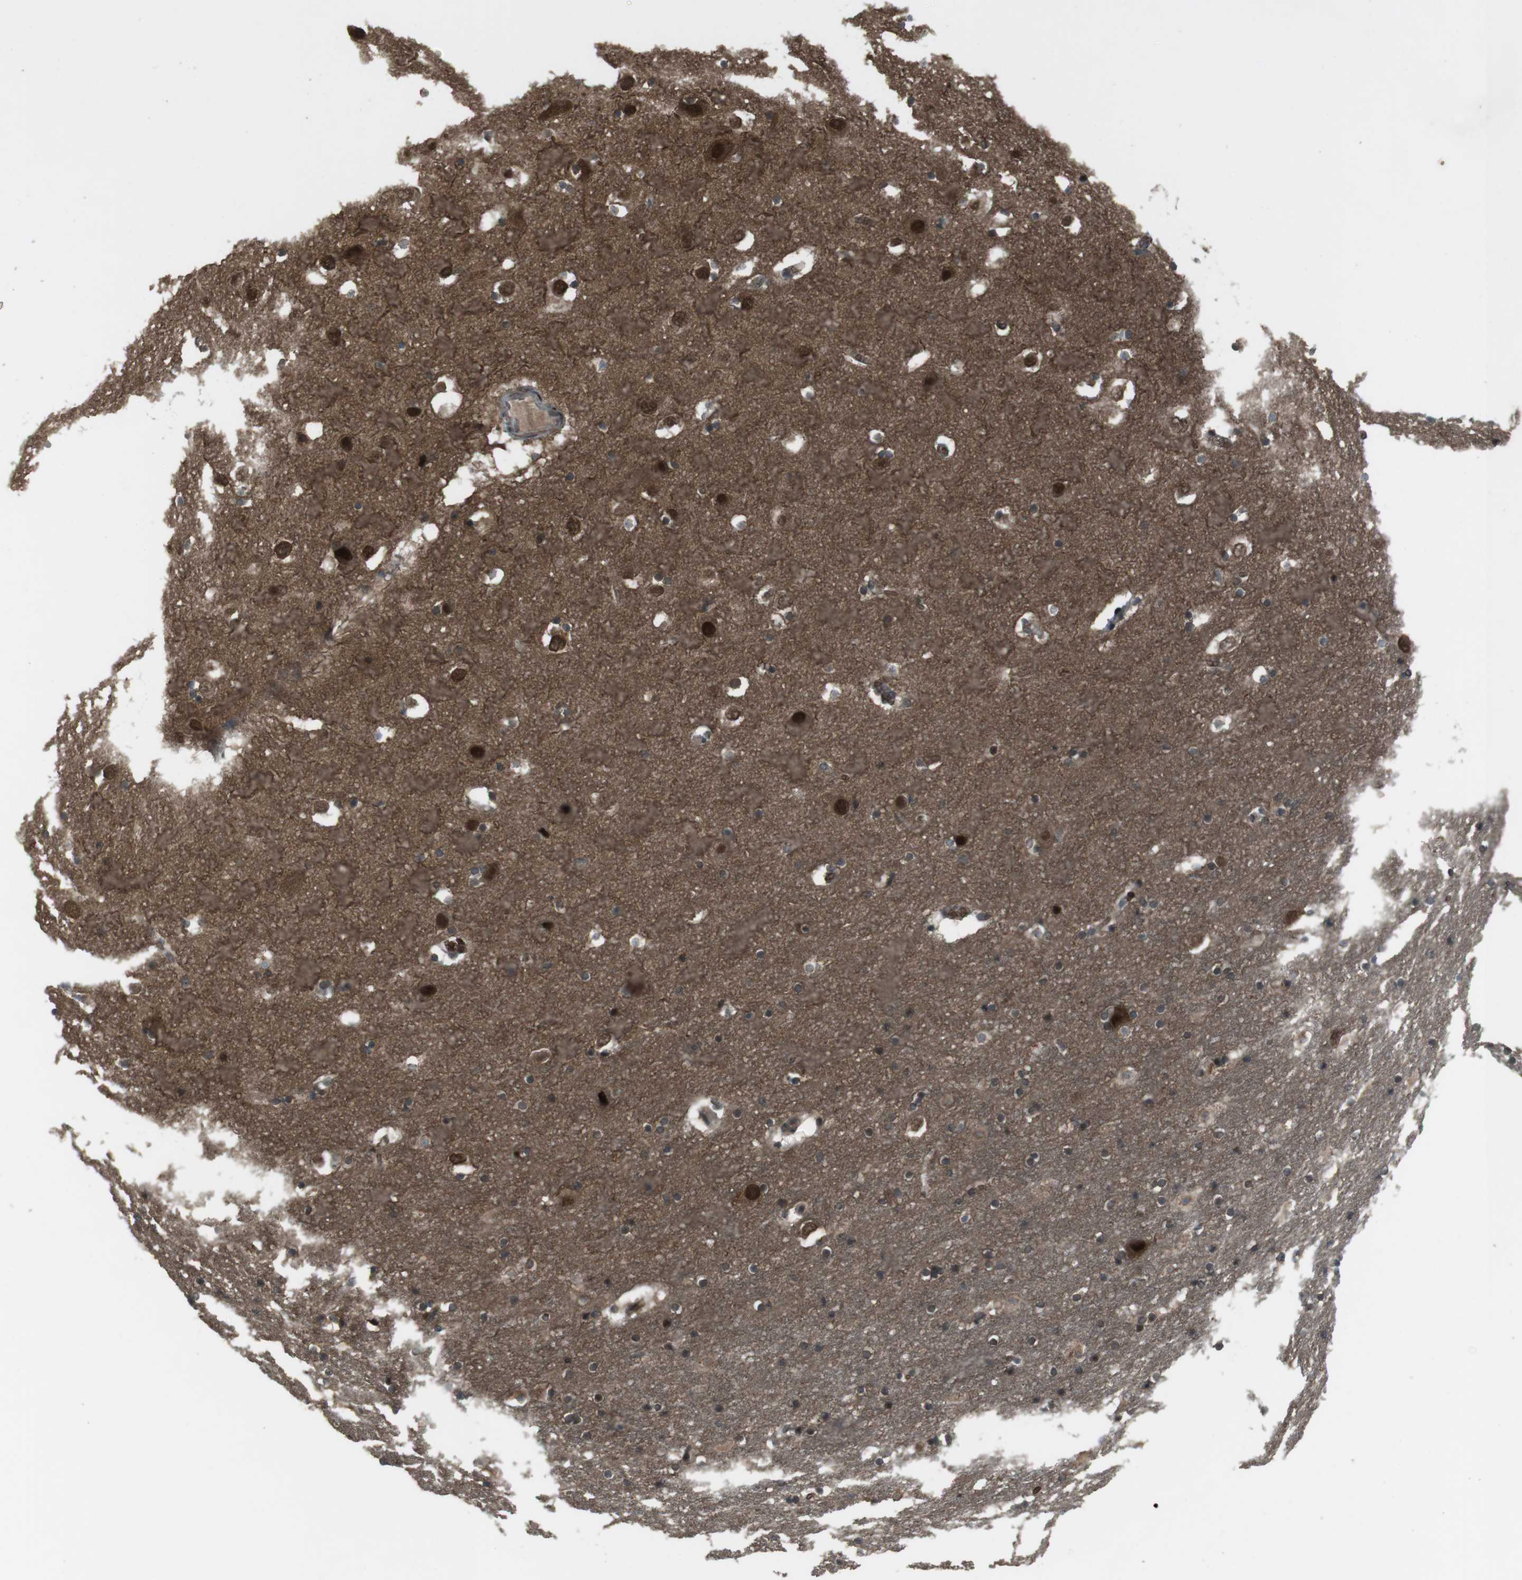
{"staining": {"intensity": "moderate", "quantity": ">75%", "location": "cytoplasmic/membranous,nuclear"}, "tissue": "hippocampus", "cell_type": "Glial cells", "image_type": "normal", "snomed": [{"axis": "morphology", "description": "Normal tissue, NOS"}, {"axis": "topography", "description": "Hippocampus"}], "caption": "Immunohistochemical staining of normal human hippocampus displays moderate cytoplasmic/membranous,nuclear protein expression in approximately >75% of glial cells. (Brightfield microscopy of DAB IHC at high magnification).", "gene": "SLITRK5", "patient": {"sex": "male", "age": 45}}